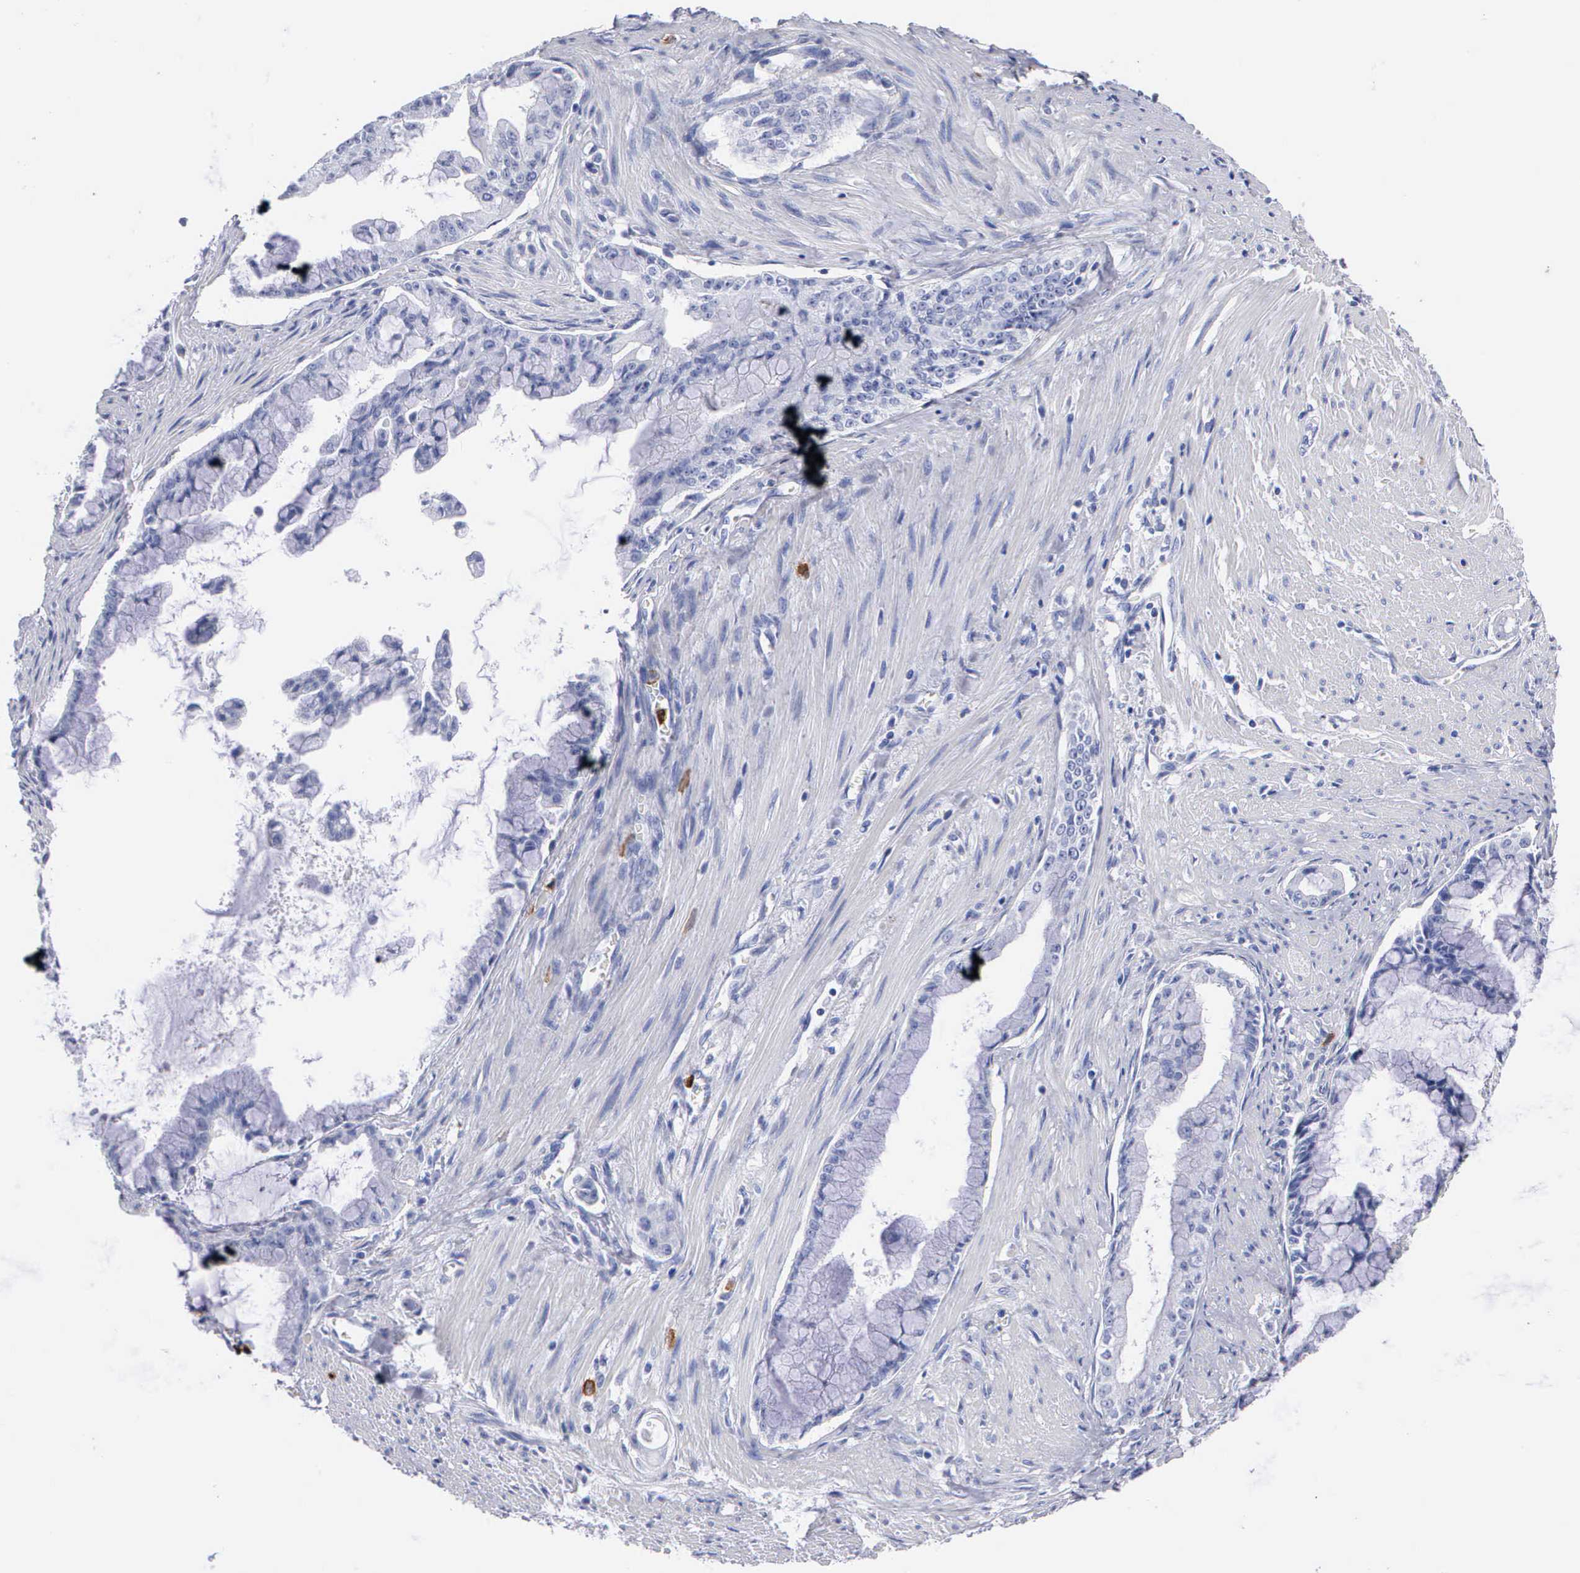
{"staining": {"intensity": "negative", "quantity": "none", "location": "none"}, "tissue": "pancreatic cancer", "cell_type": "Tumor cells", "image_type": "cancer", "snomed": [{"axis": "morphology", "description": "Adenocarcinoma, NOS"}, {"axis": "topography", "description": "Pancreas"}], "caption": "Tumor cells are negative for protein expression in human pancreatic cancer (adenocarcinoma).", "gene": "CTSG", "patient": {"sex": "male", "age": 59}}